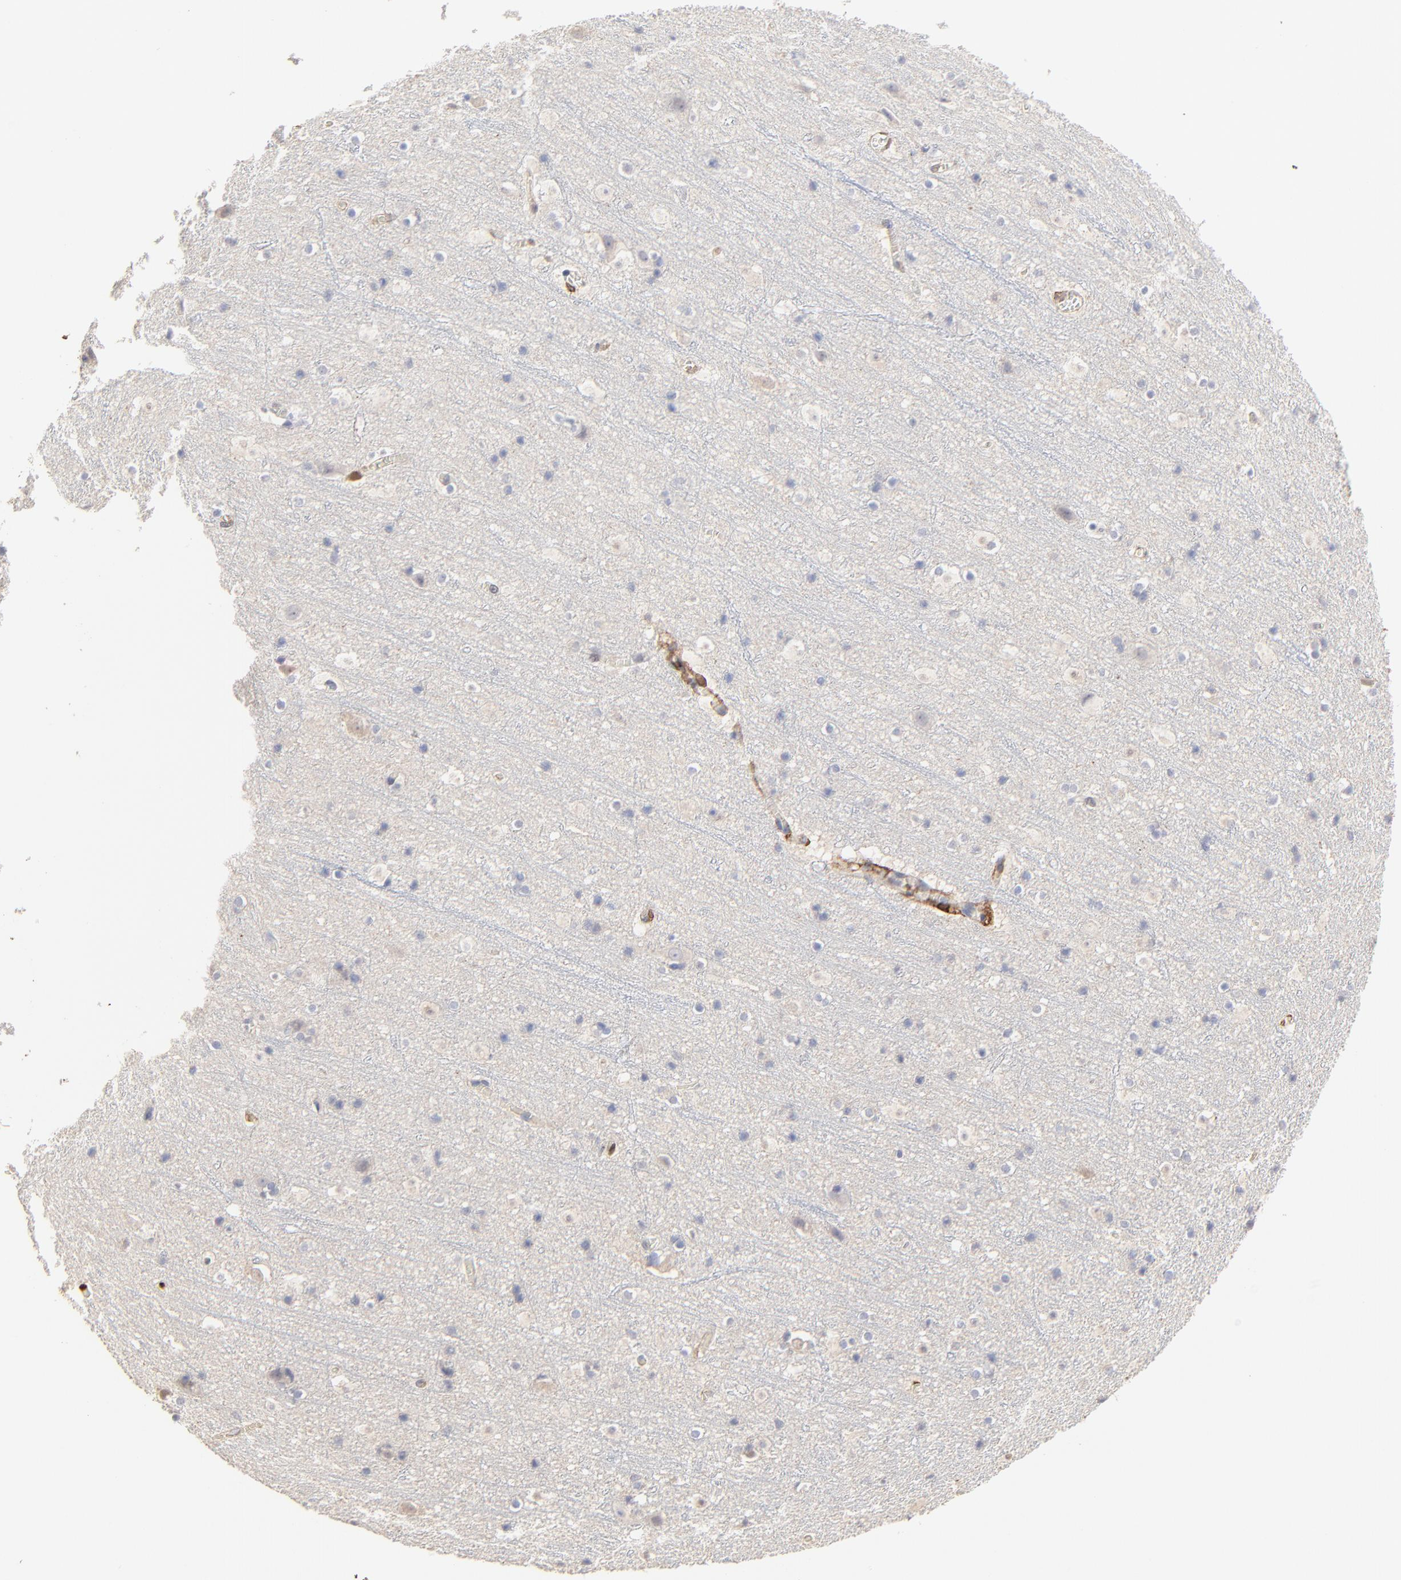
{"staining": {"intensity": "negative", "quantity": "none", "location": "none"}, "tissue": "cerebral cortex", "cell_type": "Endothelial cells", "image_type": "normal", "snomed": [{"axis": "morphology", "description": "Normal tissue, NOS"}, {"axis": "topography", "description": "Cerebral cortex"}], "caption": "Immunohistochemistry (IHC) histopathology image of benign cerebral cortex: cerebral cortex stained with DAB shows no significant protein staining in endothelial cells. The staining was performed using DAB to visualize the protein expression in brown, while the nuclei were stained in blue with hematoxylin (Magnification: 20x).", "gene": "SLC6A14", "patient": {"sex": "male", "age": 45}}